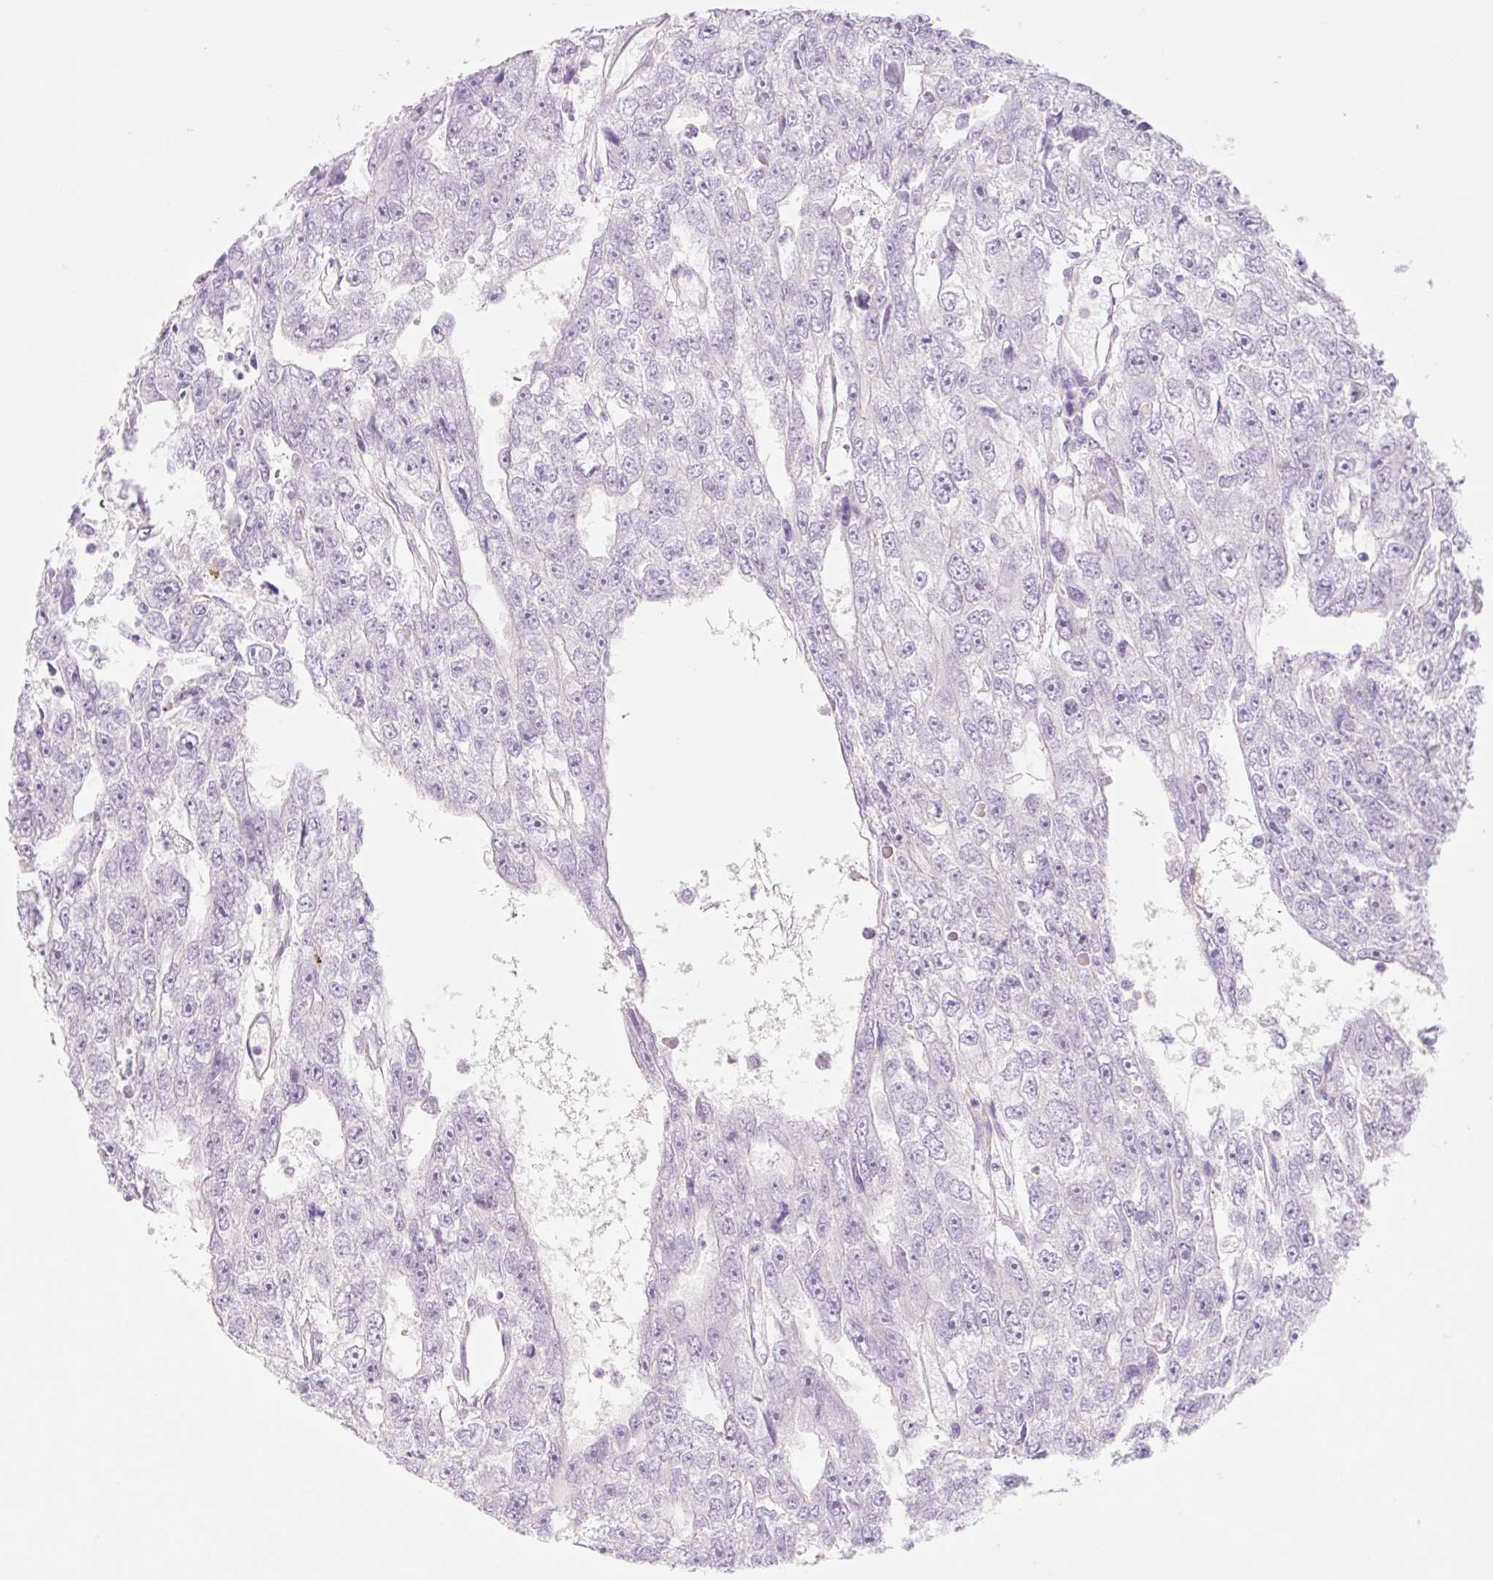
{"staining": {"intensity": "negative", "quantity": "none", "location": "none"}, "tissue": "testis cancer", "cell_type": "Tumor cells", "image_type": "cancer", "snomed": [{"axis": "morphology", "description": "Carcinoma, Embryonal, NOS"}, {"axis": "topography", "description": "Testis"}], "caption": "Tumor cells show no significant protein expression in testis embryonal carcinoma. The staining is performed using DAB (3,3'-diaminobenzidine) brown chromogen with nuclei counter-stained in using hematoxylin.", "gene": "LYVE1", "patient": {"sex": "male", "age": 20}}